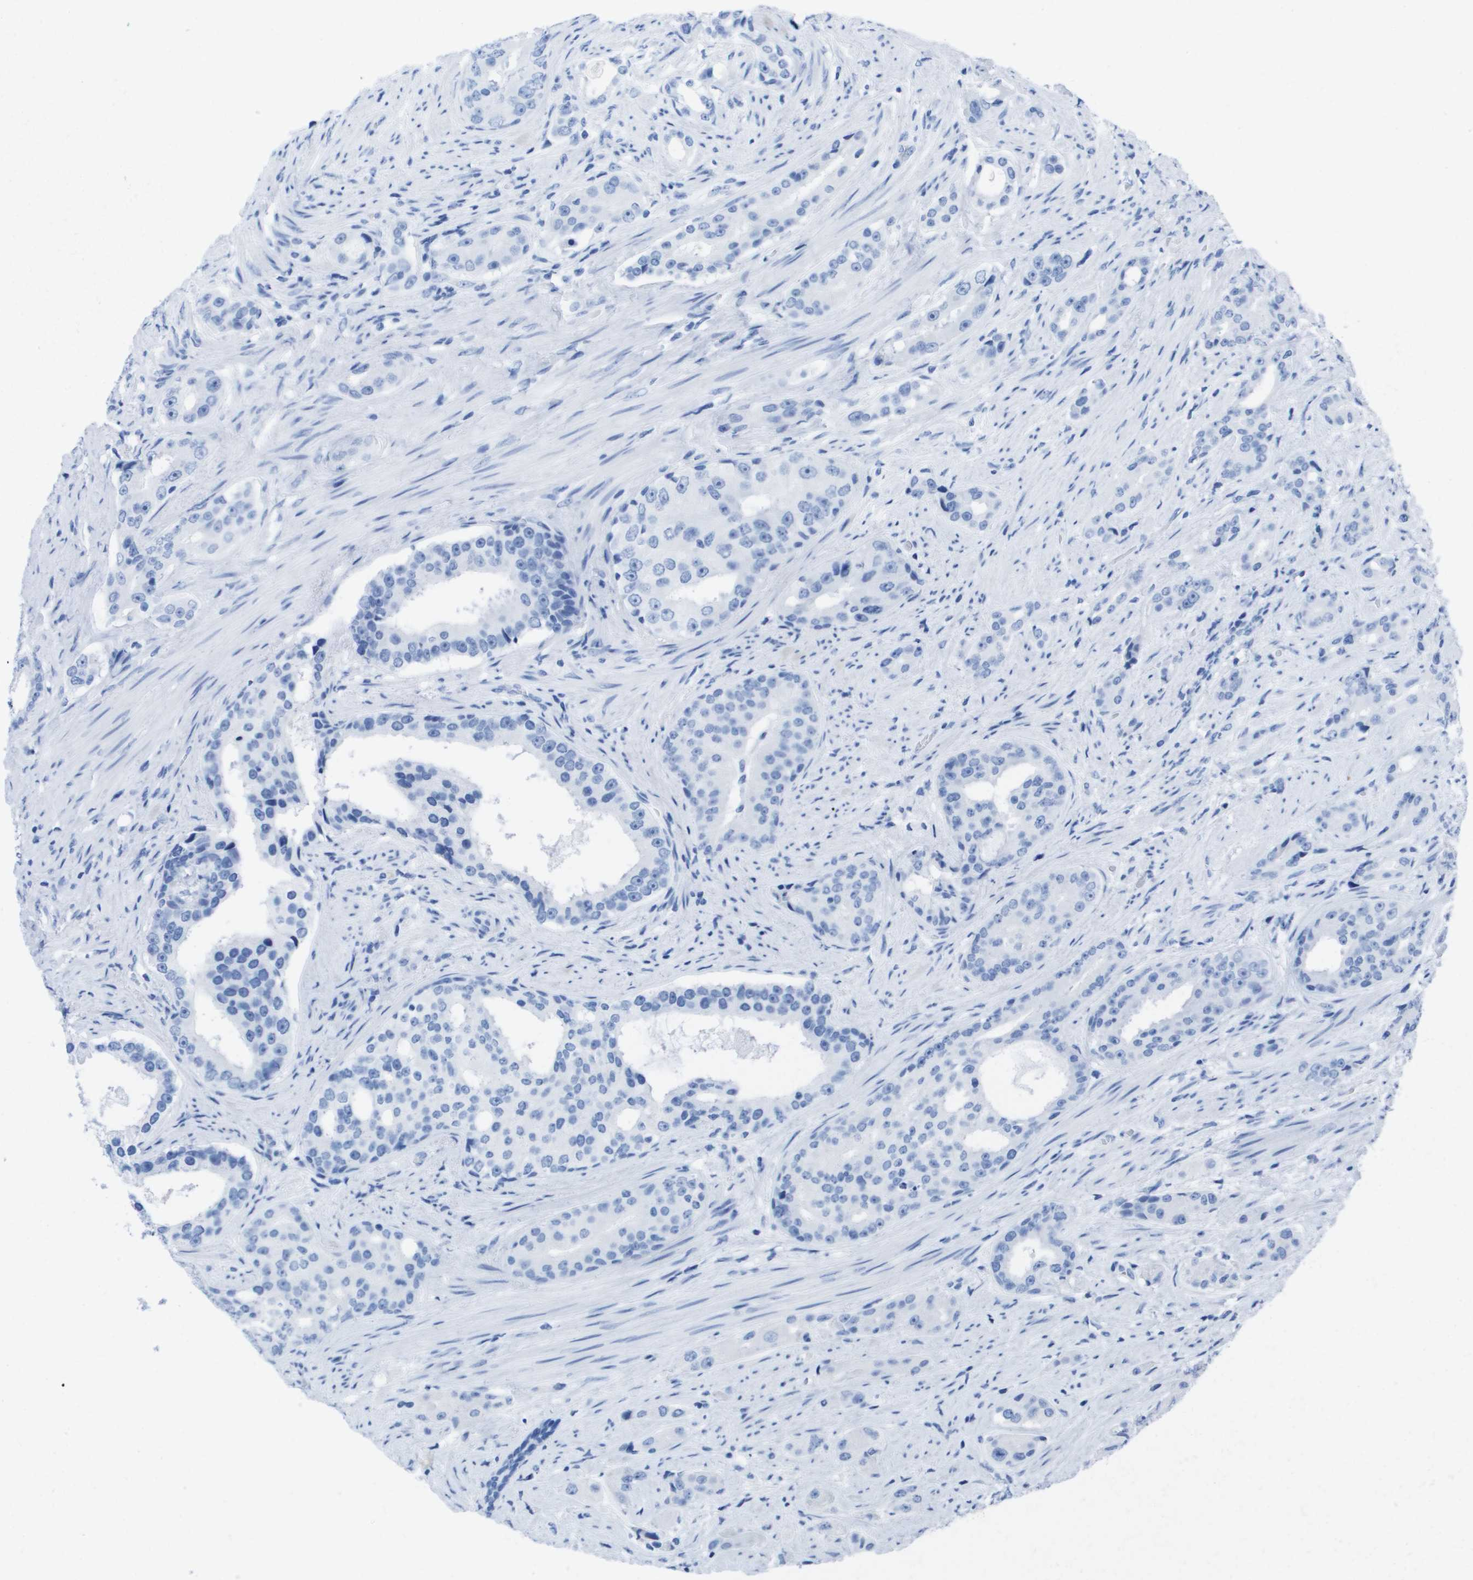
{"staining": {"intensity": "negative", "quantity": "none", "location": "none"}, "tissue": "prostate cancer", "cell_type": "Tumor cells", "image_type": "cancer", "snomed": [{"axis": "morphology", "description": "Adenocarcinoma, High grade"}, {"axis": "topography", "description": "Prostate"}], "caption": "IHC image of human prostate adenocarcinoma (high-grade) stained for a protein (brown), which displays no expression in tumor cells. Brightfield microscopy of IHC stained with DAB (3,3'-diaminobenzidine) (brown) and hematoxylin (blue), captured at high magnification.", "gene": "KCNA3", "patient": {"sex": "male", "age": 71}}